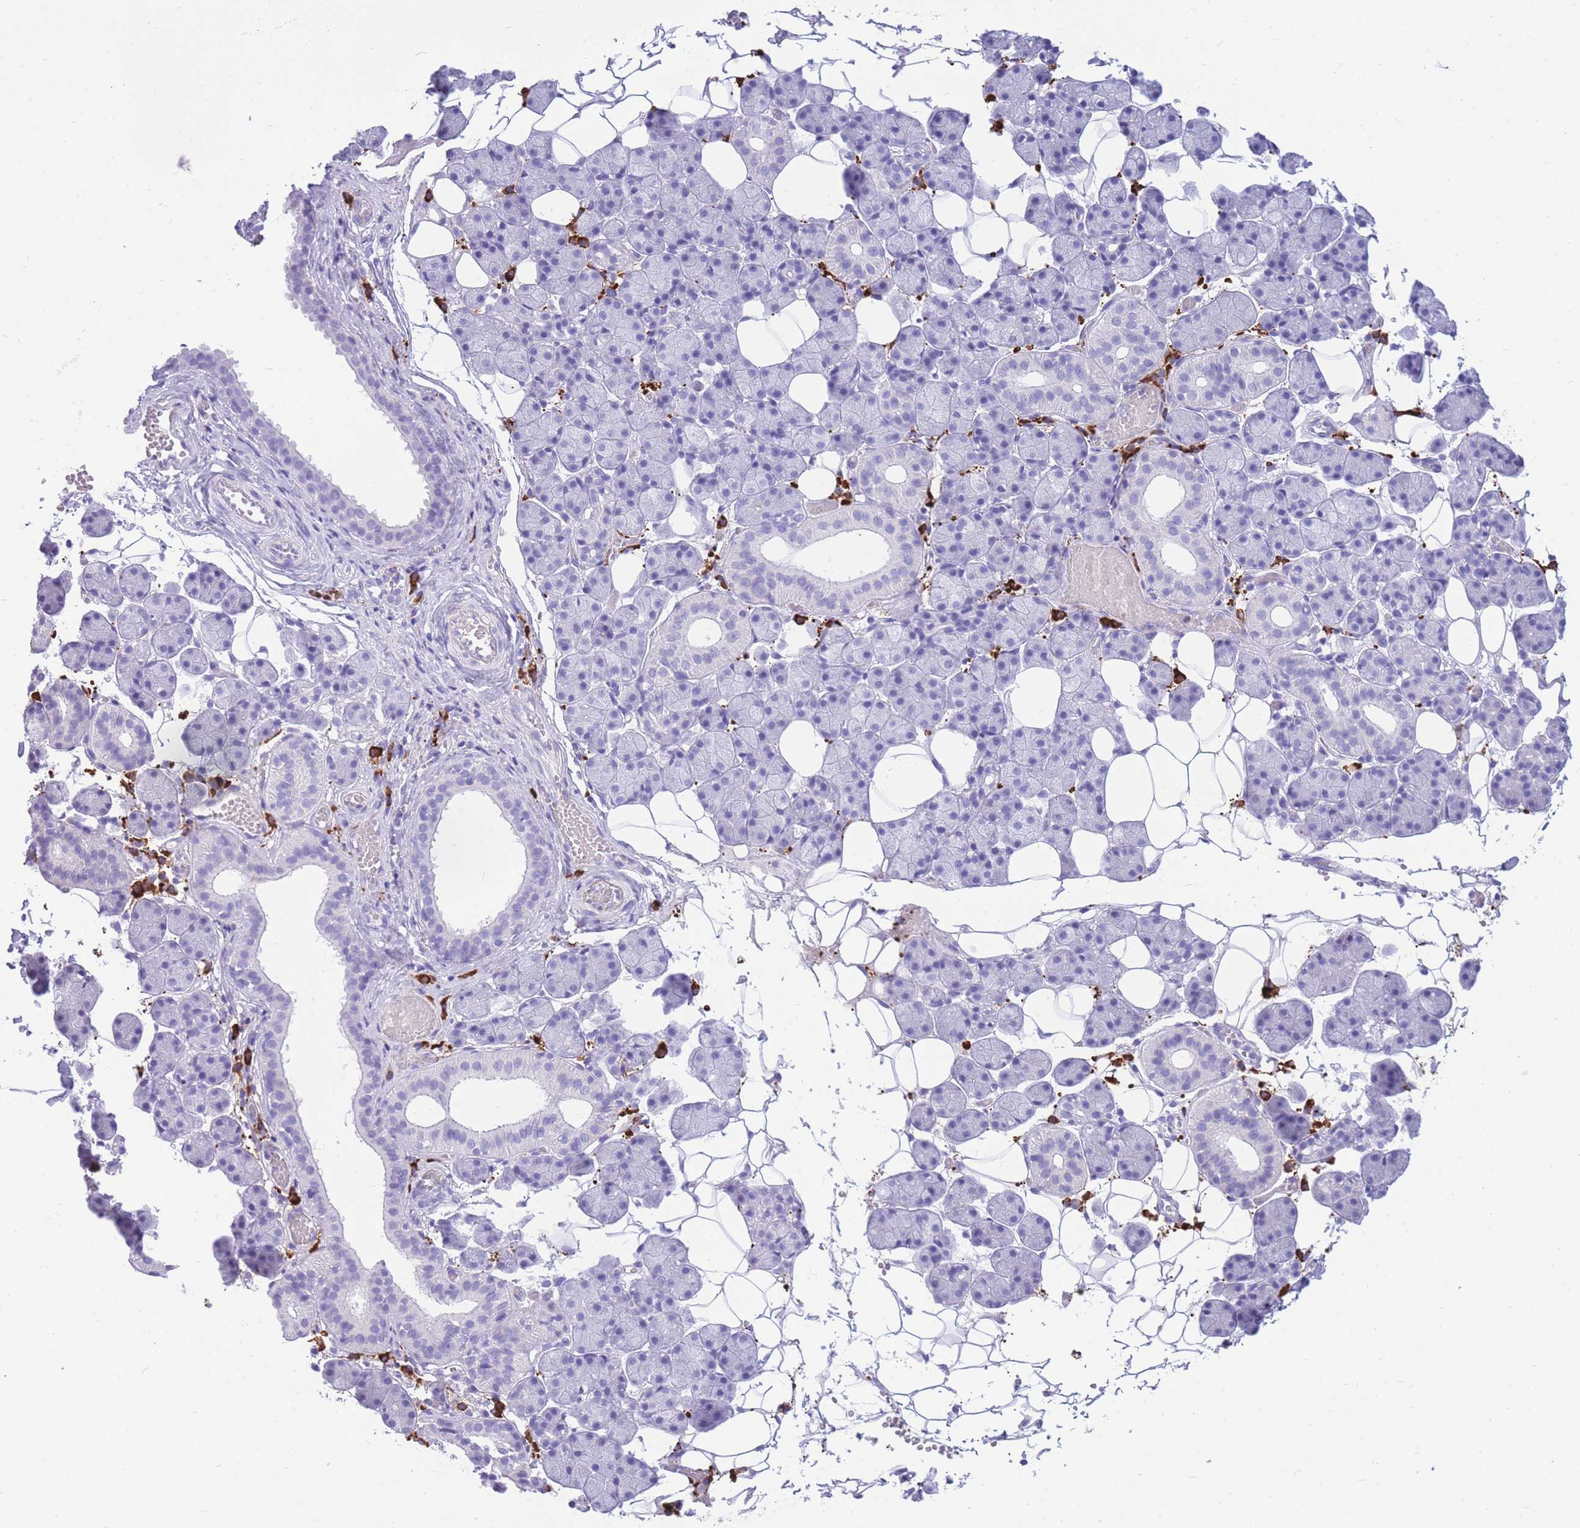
{"staining": {"intensity": "negative", "quantity": "none", "location": "none"}, "tissue": "salivary gland", "cell_type": "Glandular cells", "image_type": "normal", "snomed": [{"axis": "morphology", "description": "Normal tissue, NOS"}, {"axis": "topography", "description": "Salivary gland"}], "caption": "This is a image of immunohistochemistry staining of normal salivary gland, which shows no staining in glandular cells. (Brightfield microscopy of DAB immunohistochemistry (IHC) at high magnification).", "gene": "ZFP62", "patient": {"sex": "female", "age": 33}}